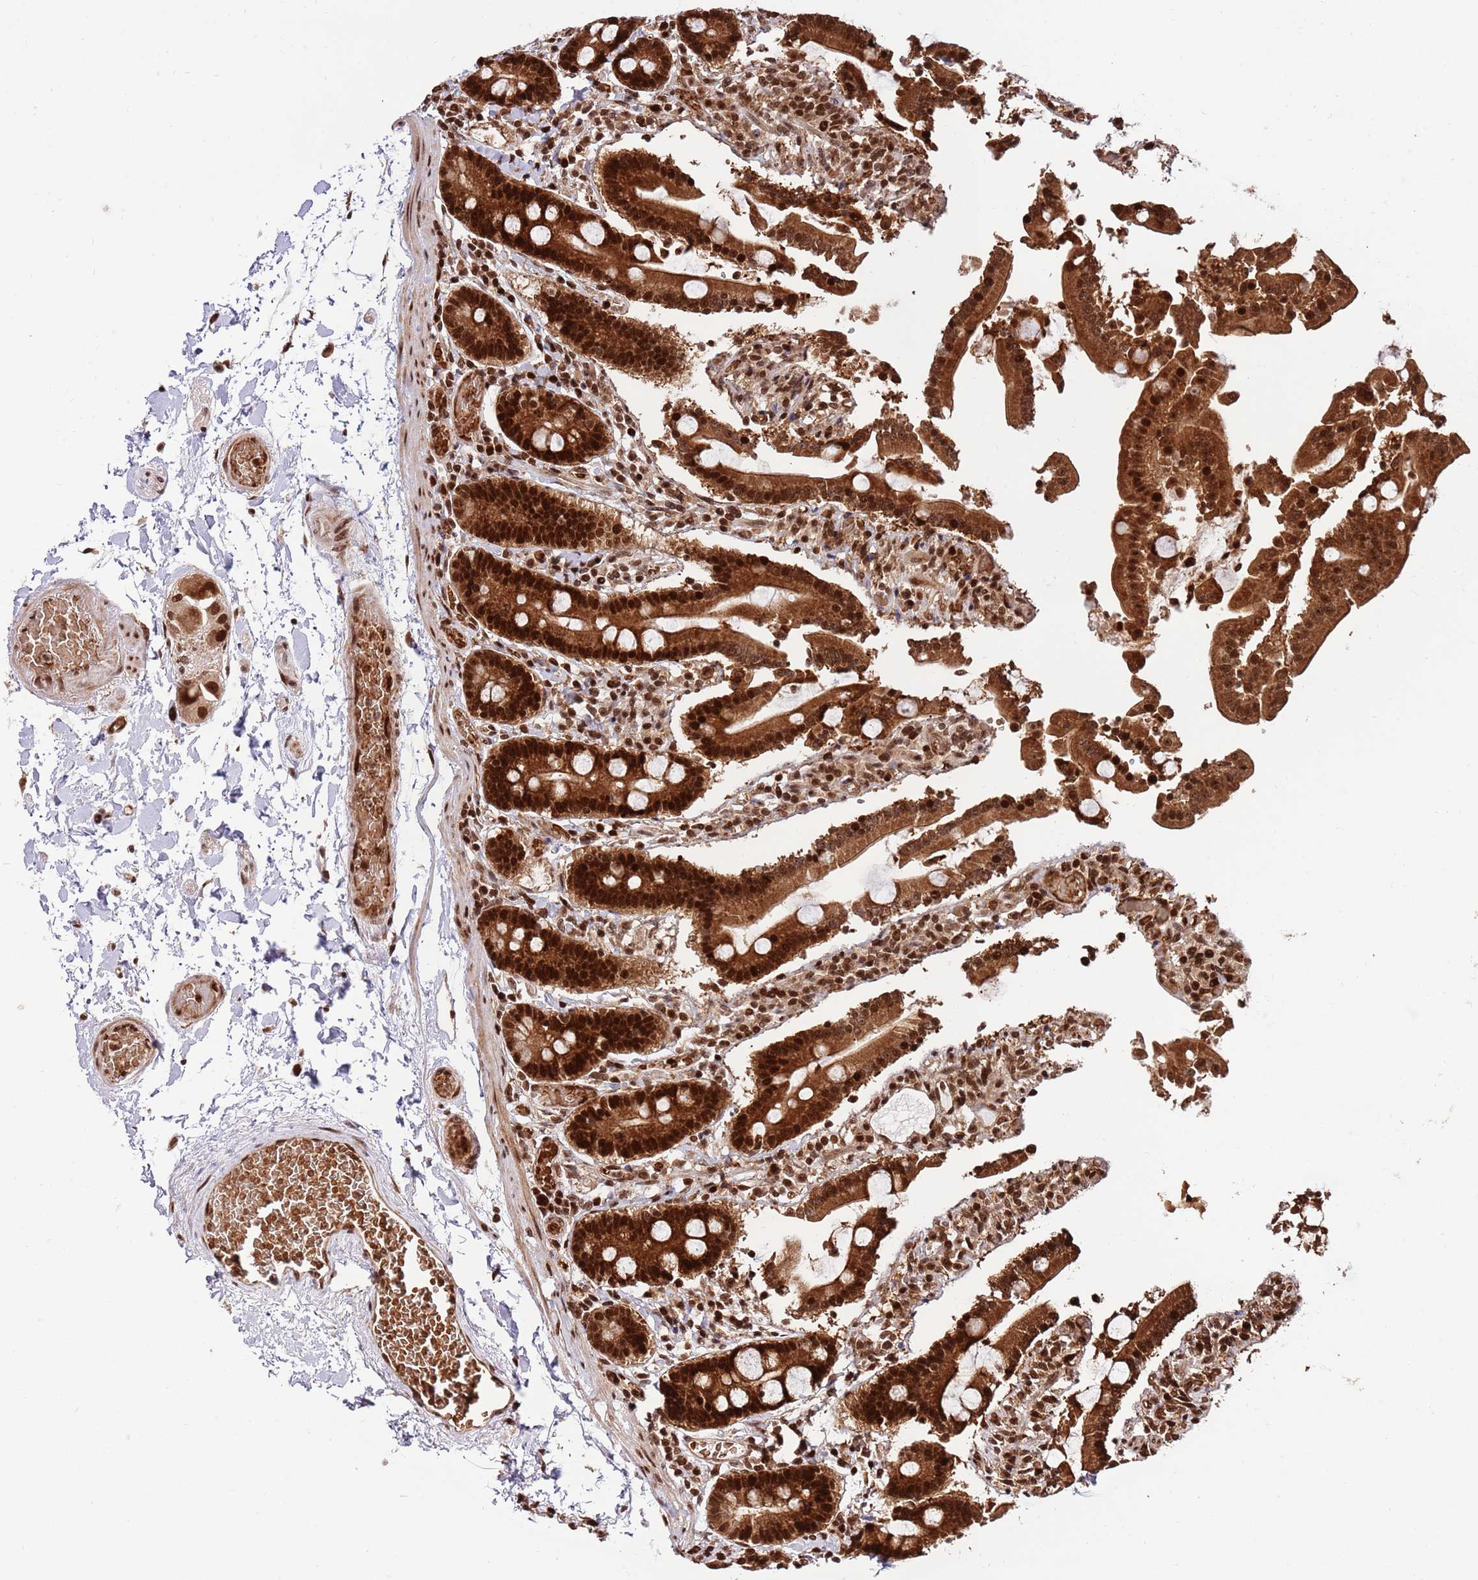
{"staining": {"intensity": "strong", "quantity": ">75%", "location": "cytoplasmic/membranous,nuclear"}, "tissue": "duodenum", "cell_type": "Glandular cells", "image_type": "normal", "snomed": [{"axis": "morphology", "description": "Normal tissue, NOS"}, {"axis": "topography", "description": "Duodenum"}], "caption": "Immunohistochemistry micrograph of unremarkable duodenum: duodenum stained using immunohistochemistry (IHC) reveals high levels of strong protein expression localized specifically in the cytoplasmic/membranous,nuclear of glandular cells, appearing as a cytoplasmic/membranous,nuclear brown color.", "gene": "RIF1", "patient": {"sex": "male", "age": 55}}